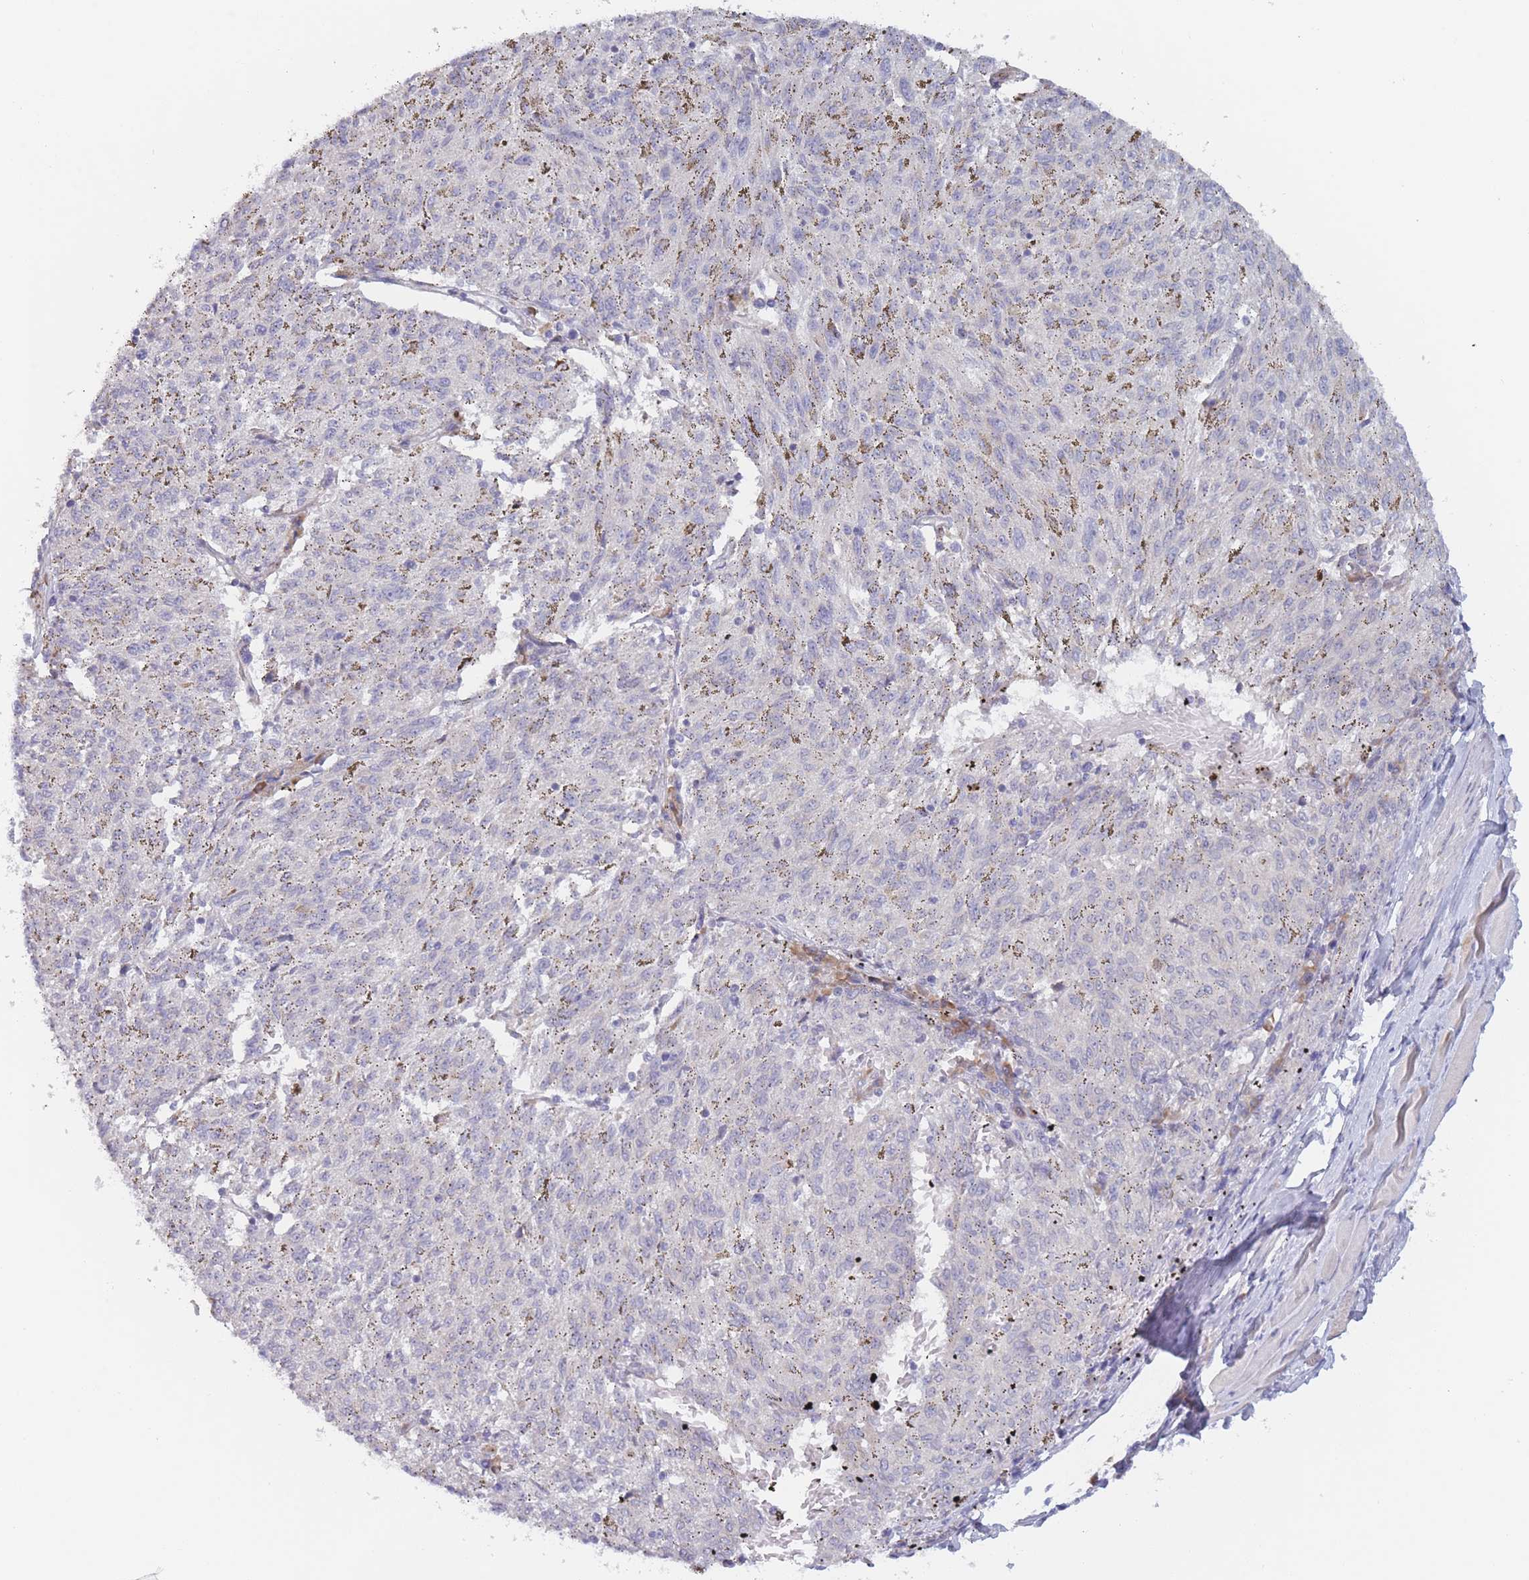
{"staining": {"intensity": "negative", "quantity": "none", "location": "none"}, "tissue": "melanoma", "cell_type": "Tumor cells", "image_type": "cancer", "snomed": [{"axis": "morphology", "description": "Malignant melanoma, NOS"}, {"axis": "topography", "description": "Skin"}], "caption": "Immunohistochemistry (IHC) of malignant melanoma displays no positivity in tumor cells.", "gene": "FAM227B", "patient": {"sex": "female", "age": 72}}